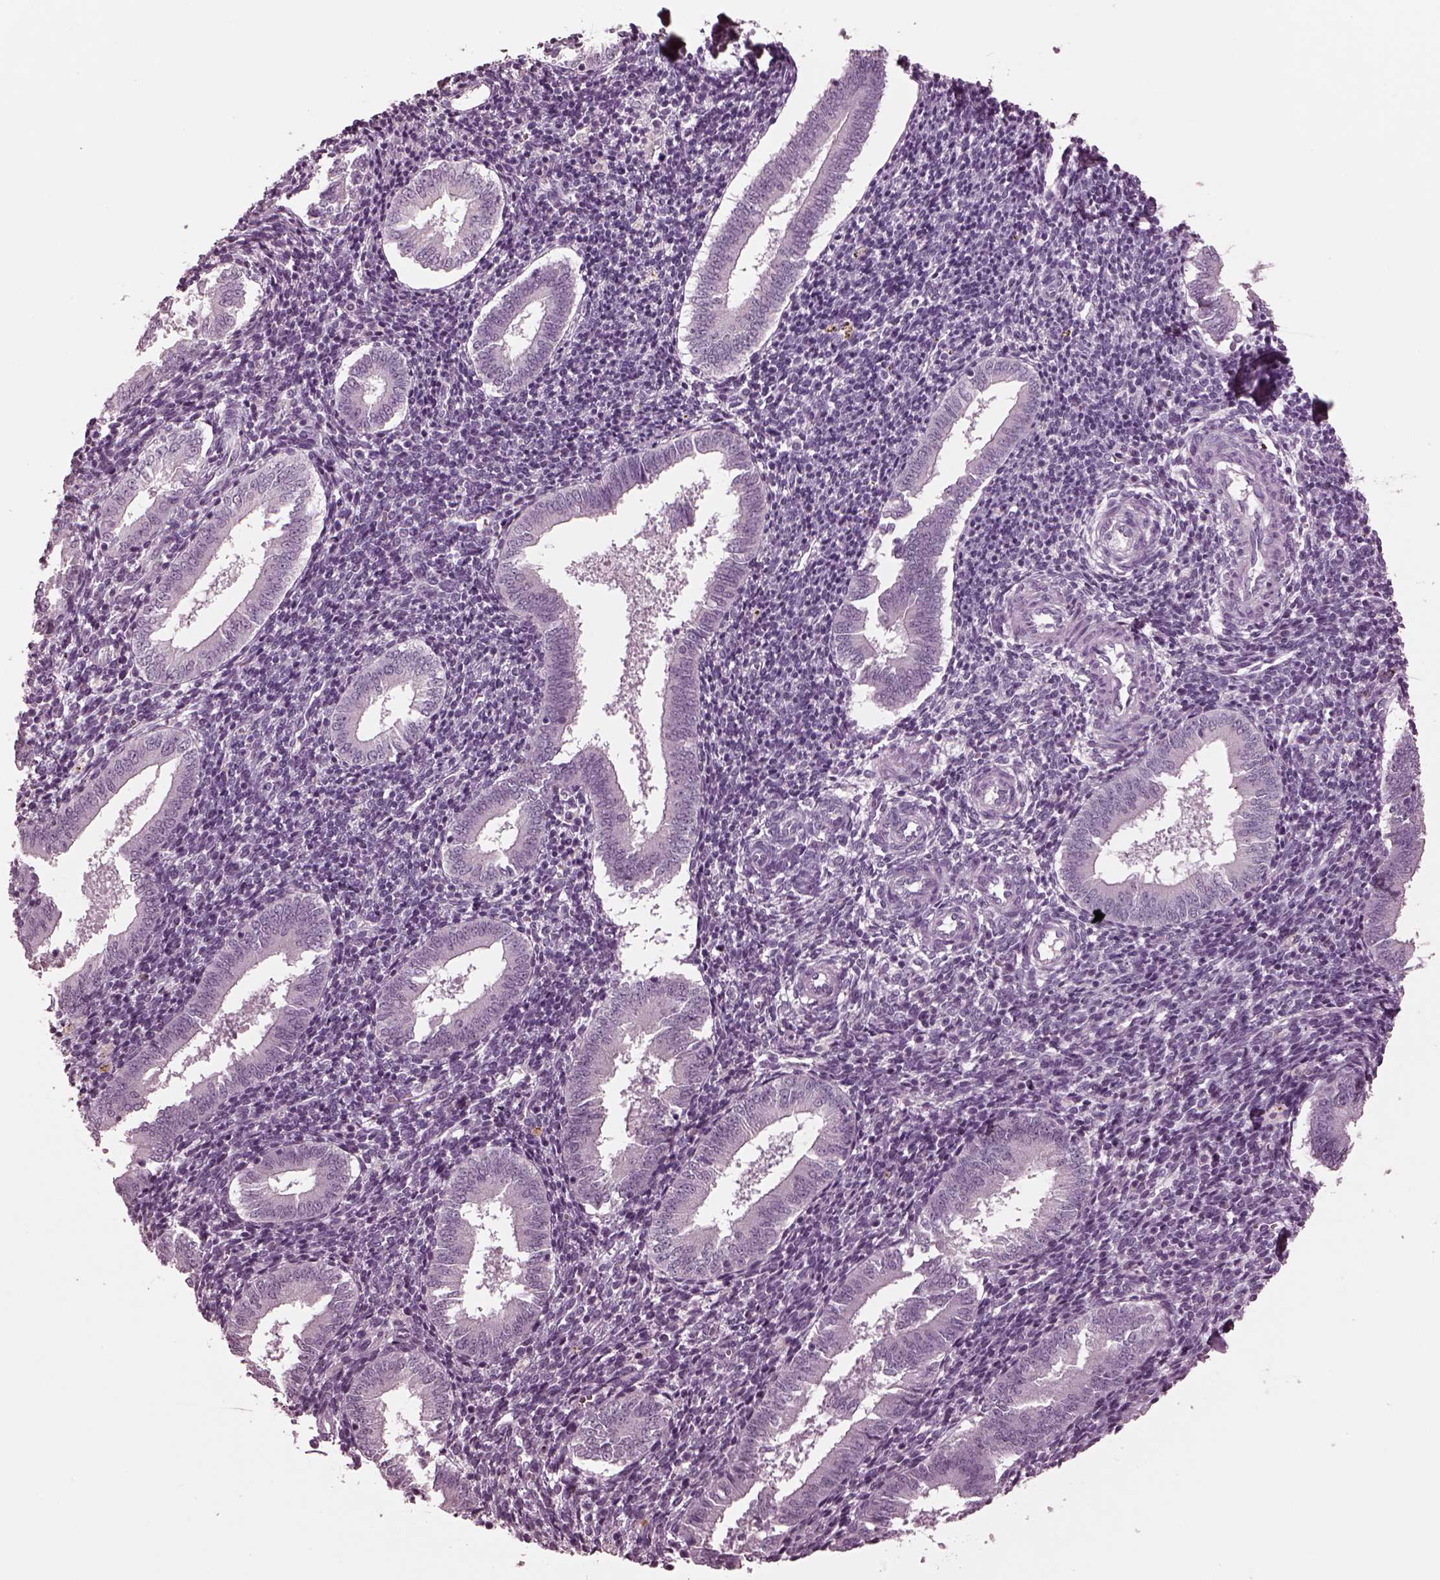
{"staining": {"intensity": "negative", "quantity": "none", "location": "none"}, "tissue": "endometrium", "cell_type": "Cells in endometrial stroma", "image_type": "normal", "snomed": [{"axis": "morphology", "description": "Normal tissue, NOS"}, {"axis": "topography", "description": "Endometrium"}], "caption": "Human endometrium stained for a protein using immunohistochemistry displays no expression in cells in endometrial stroma.", "gene": "MIB2", "patient": {"sex": "female", "age": 25}}